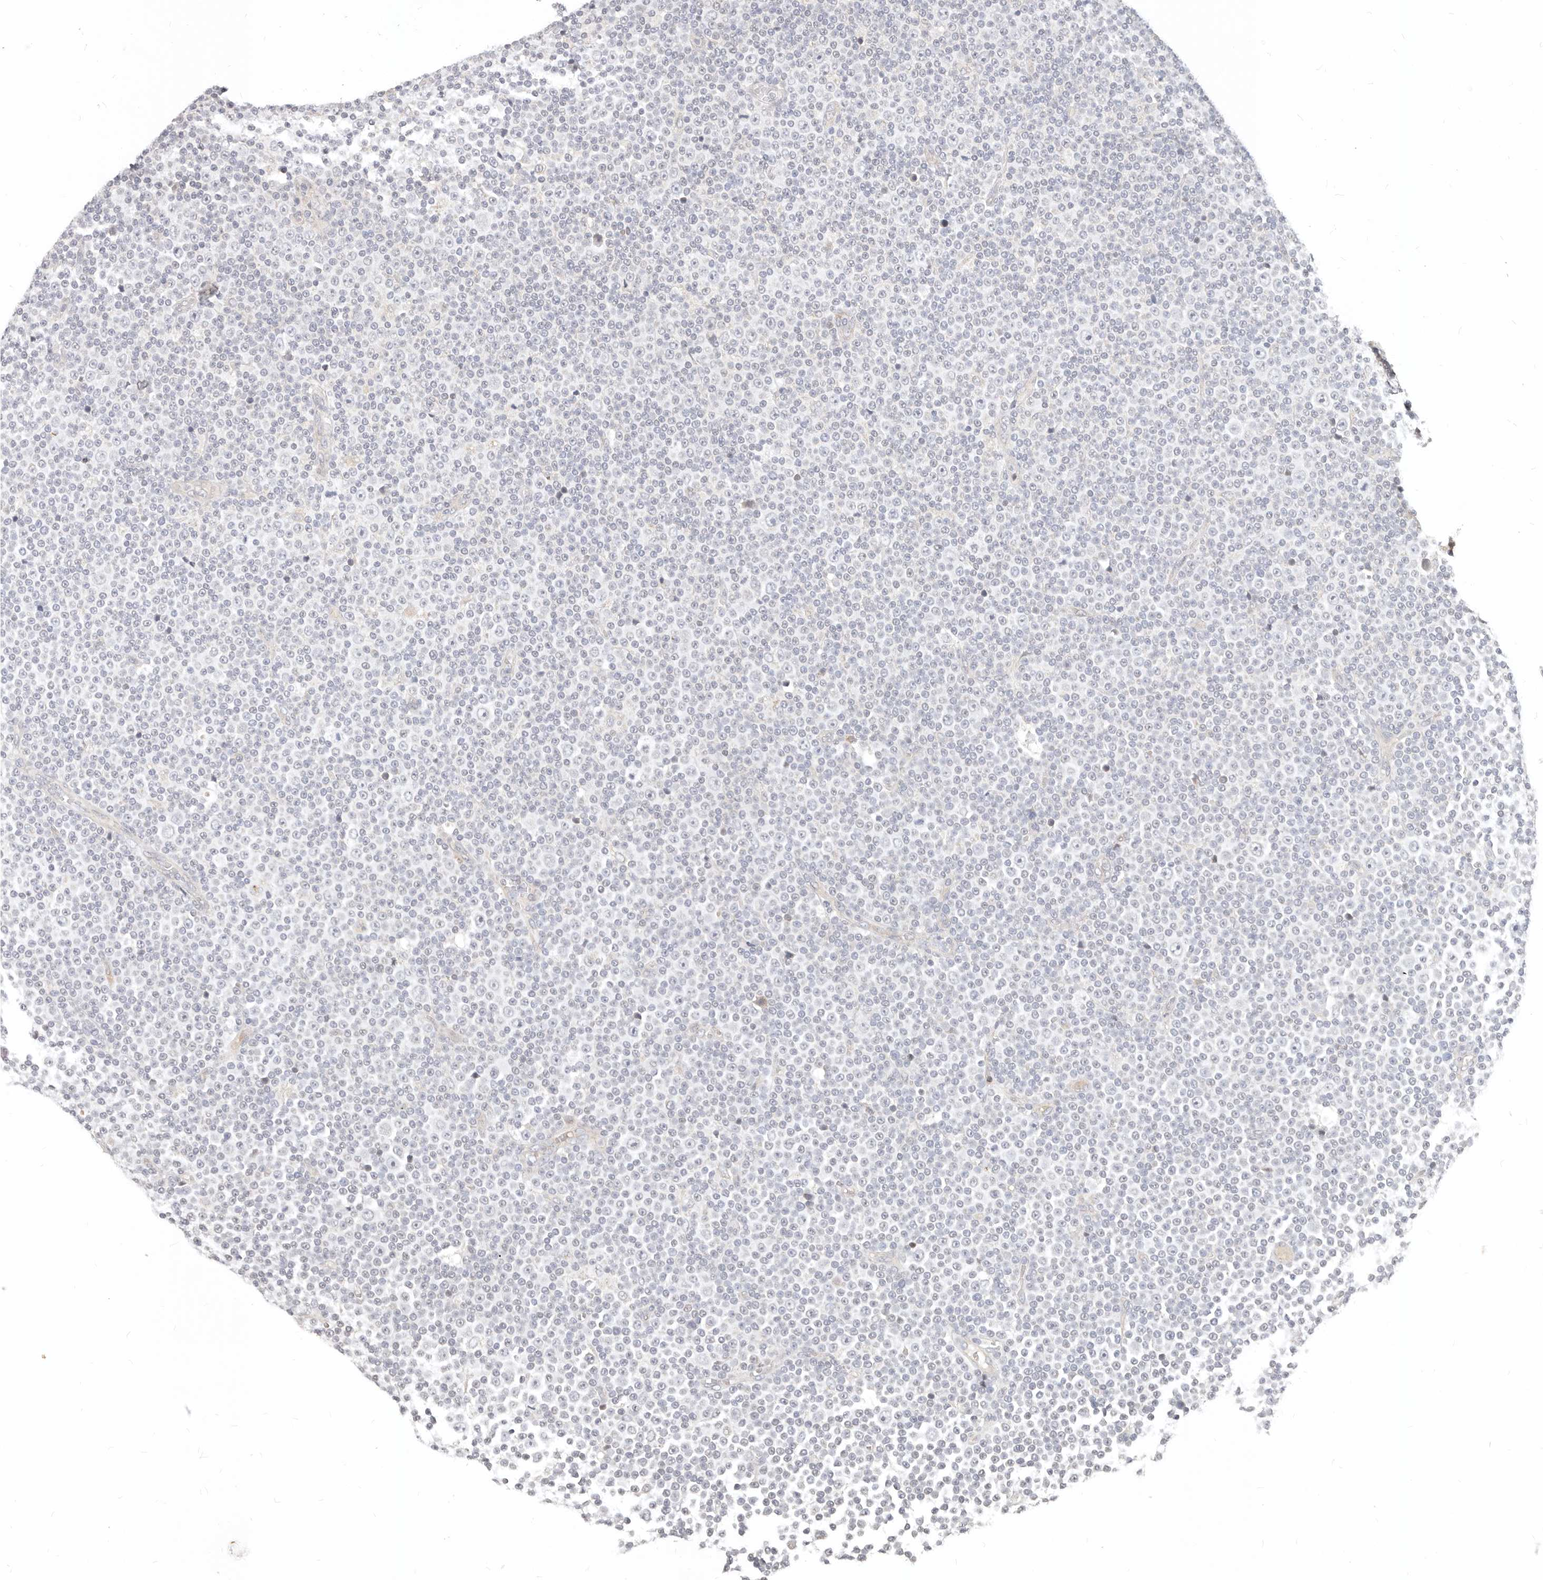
{"staining": {"intensity": "negative", "quantity": "none", "location": "none"}, "tissue": "lymphoma", "cell_type": "Tumor cells", "image_type": "cancer", "snomed": [{"axis": "morphology", "description": "Malignant lymphoma, non-Hodgkin's type, Low grade"}, {"axis": "topography", "description": "Lymph node"}], "caption": "This is an immunohistochemistry (IHC) histopathology image of malignant lymphoma, non-Hodgkin's type (low-grade). There is no staining in tumor cells.", "gene": "USP49", "patient": {"sex": "female", "age": 67}}